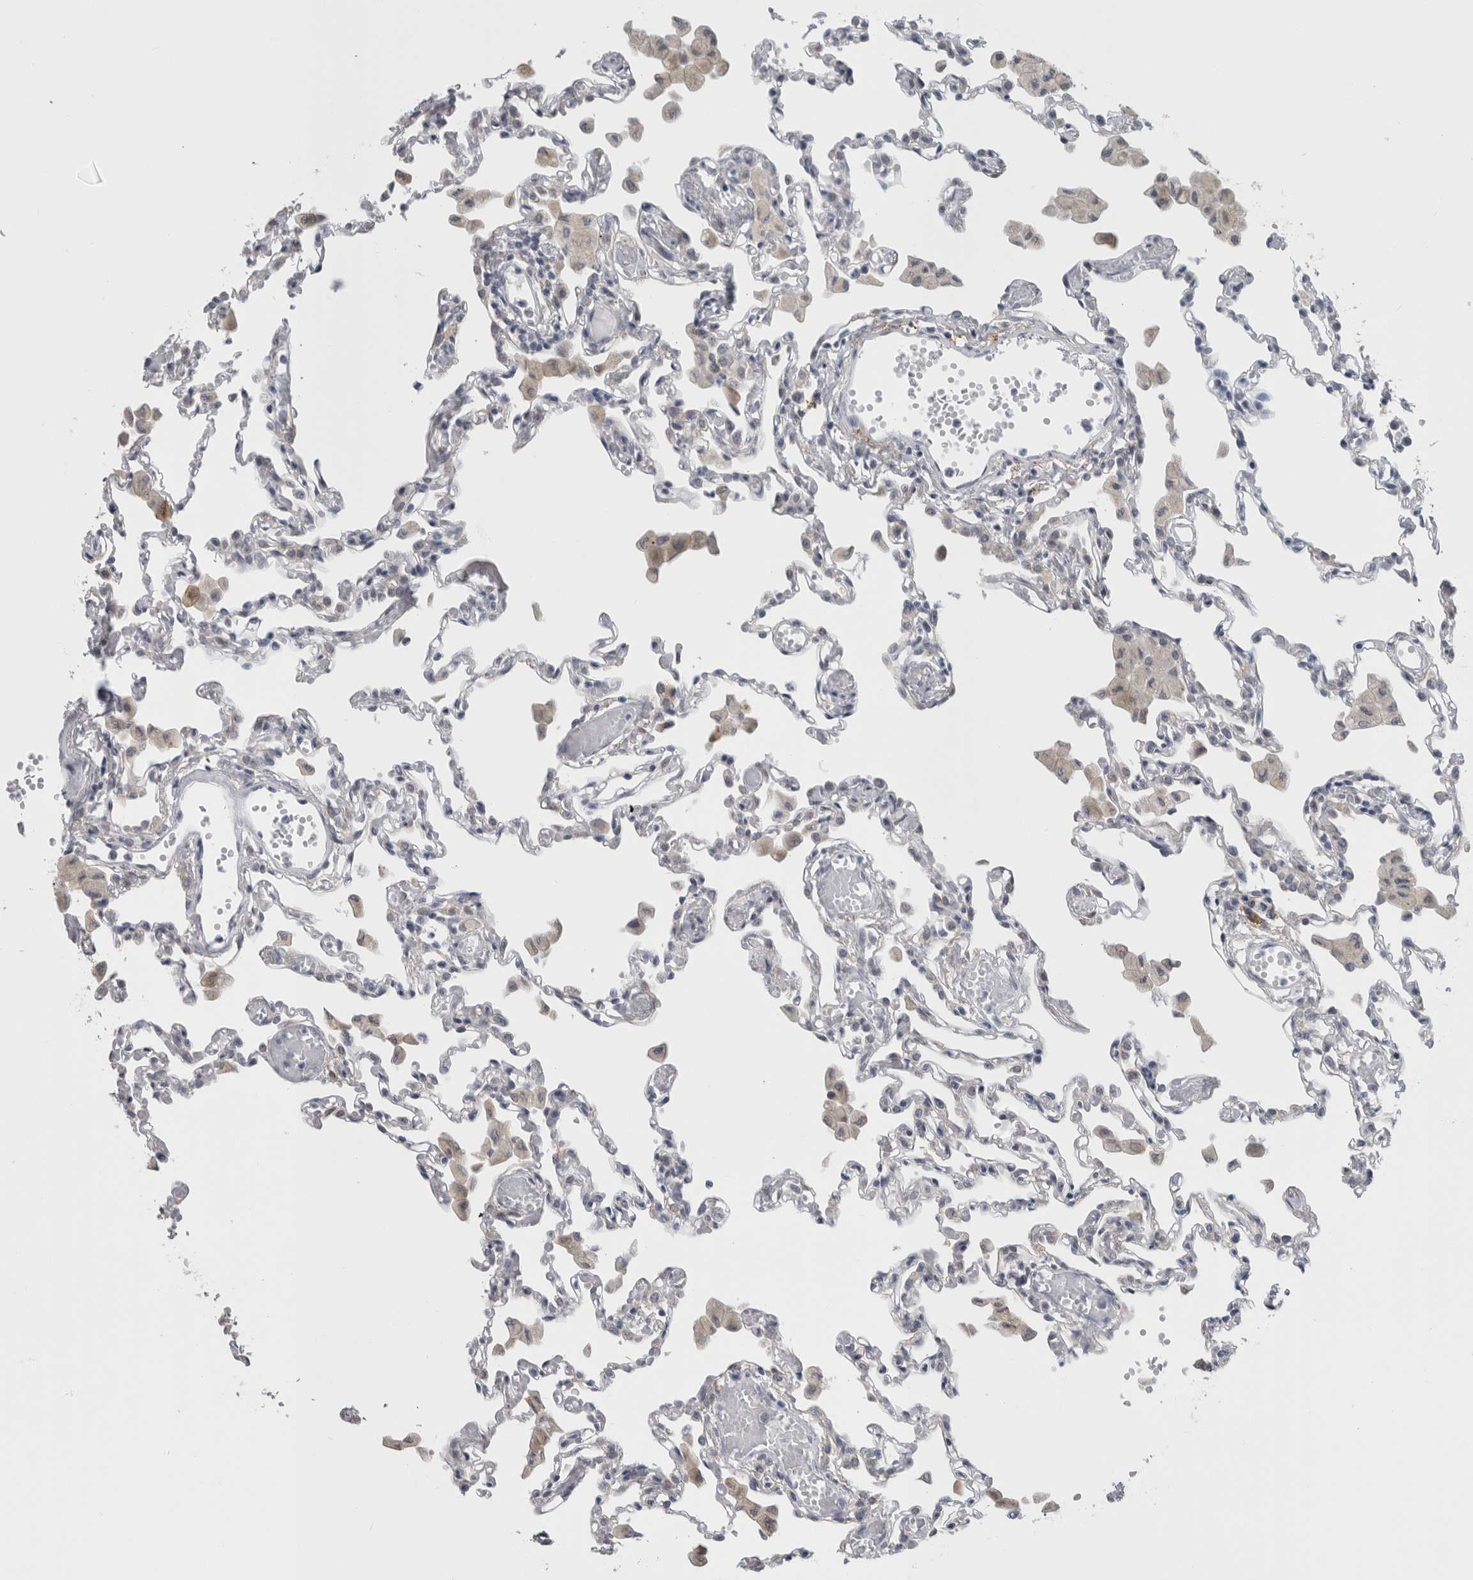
{"staining": {"intensity": "negative", "quantity": "none", "location": "none"}, "tissue": "lung", "cell_type": "Alveolar cells", "image_type": "normal", "snomed": [{"axis": "morphology", "description": "Normal tissue, NOS"}, {"axis": "topography", "description": "Bronchus"}, {"axis": "topography", "description": "Lung"}], "caption": "There is no significant expression in alveolar cells of lung.", "gene": "TMEM242", "patient": {"sex": "female", "age": 49}}